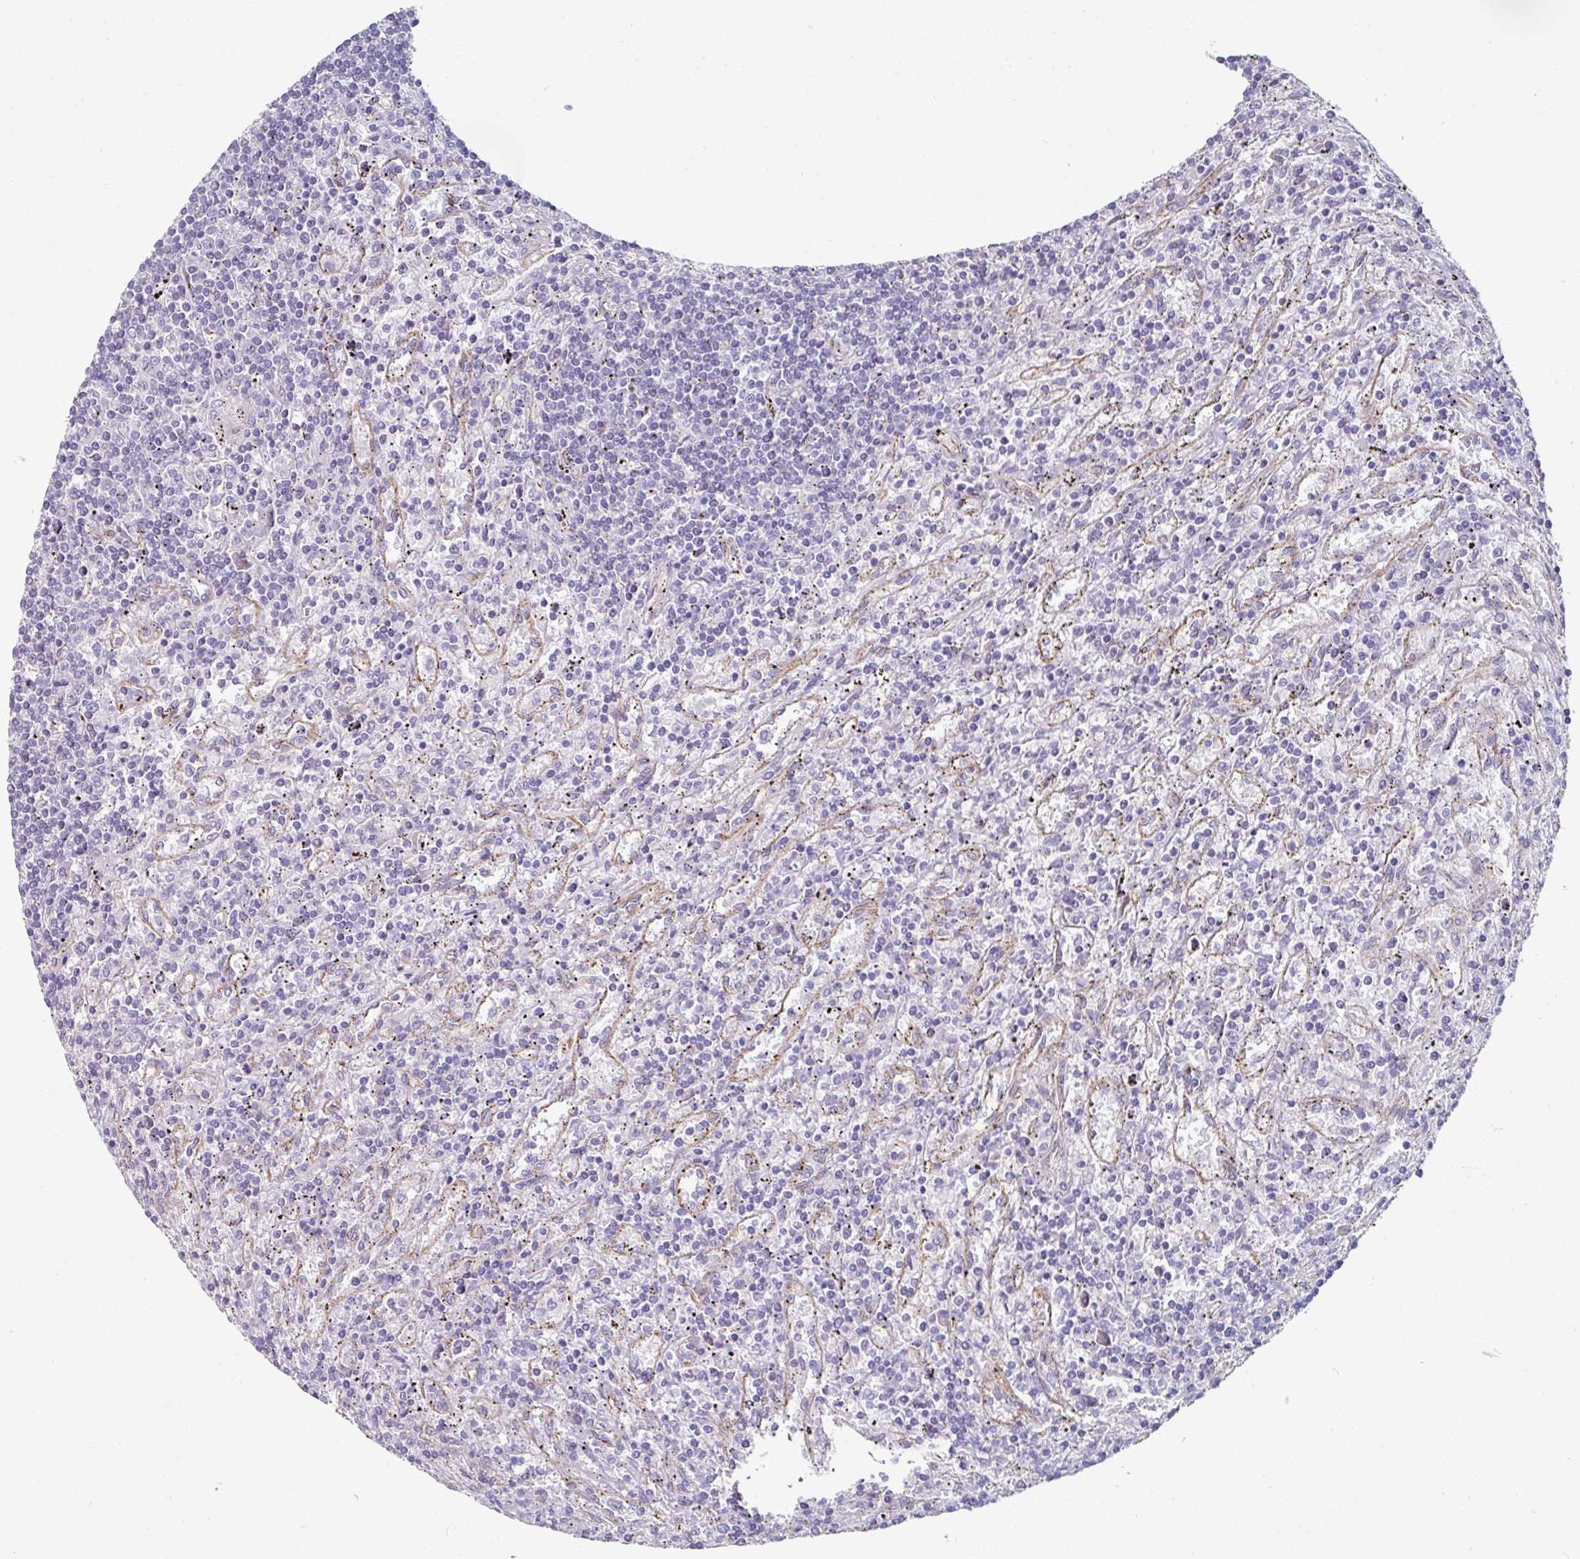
{"staining": {"intensity": "negative", "quantity": "none", "location": "none"}, "tissue": "lymphoma", "cell_type": "Tumor cells", "image_type": "cancer", "snomed": [{"axis": "morphology", "description": "Malignant lymphoma, non-Hodgkin's type, Low grade"}, {"axis": "topography", "description": "Spleen"}], "caption": "Image shows no significant protein expression in tumor cells of lymphoma. Brightfield microscopy of immunohistochemistry stained with DAB (3,3'-diaminobenzidine) (brown) and hematoxylin (blue), captured at high magnification.", "gene": "JUP", "patient": {"sex": "male", "age": 76}}